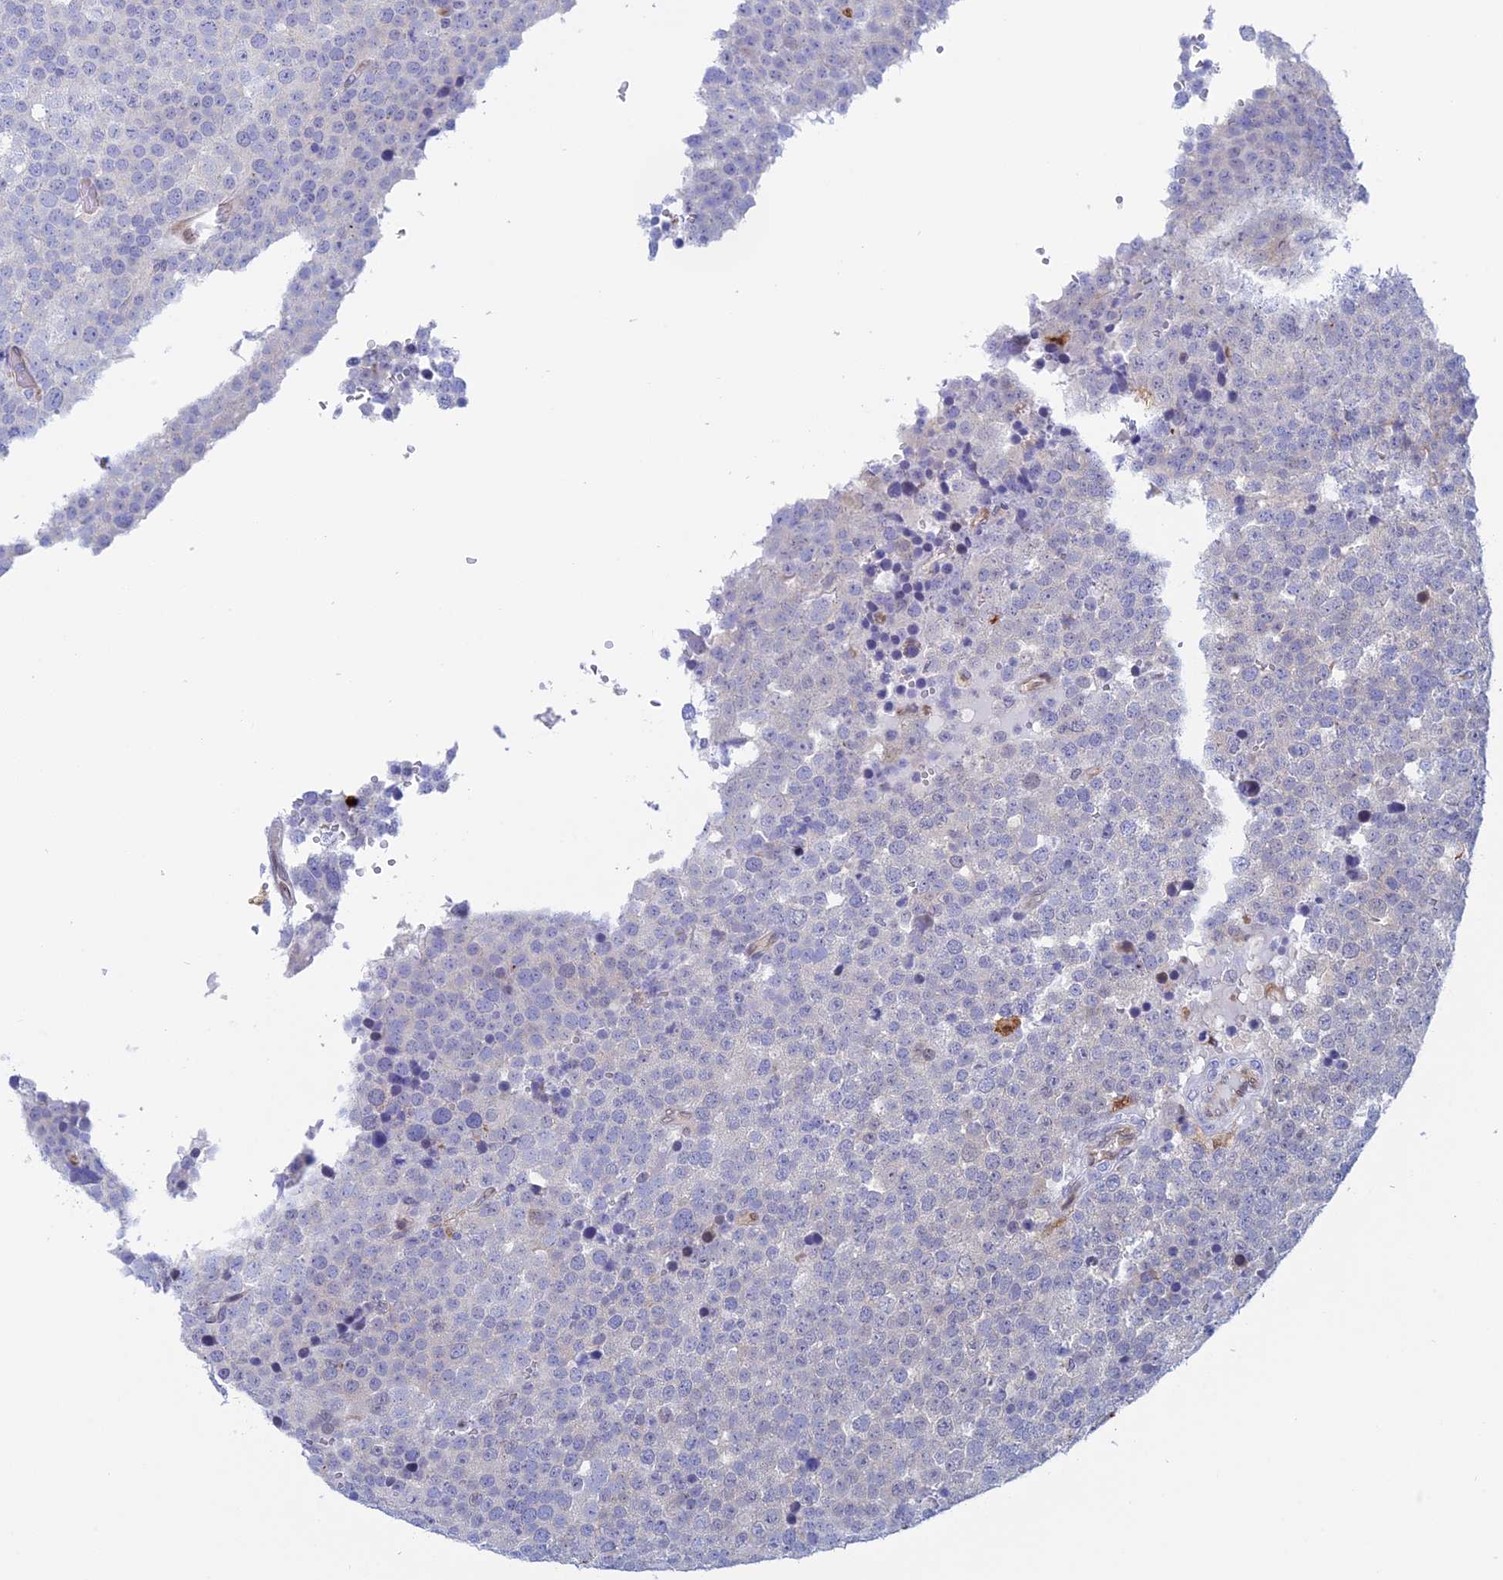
{"staining": {"intensity": "negative", "quantity": "none", "location": "none"}, "tissue": "testis cancer", "cell_type": "Tumor cells", "image_type": "cancer", "snomed": [{"axis": "morphology", "description": "Seminoma, NOS"}, {"axis": "topography", "description": "Testis"}], "caption": "This image is of testis seminoma stained with immunohistochemistry to label a protein in brown with the nuclei are counter-stained blue. There is no expression in tumor cells.", "gene": "SLC26A1", "patient": {"sex": "male", "age": 71}}